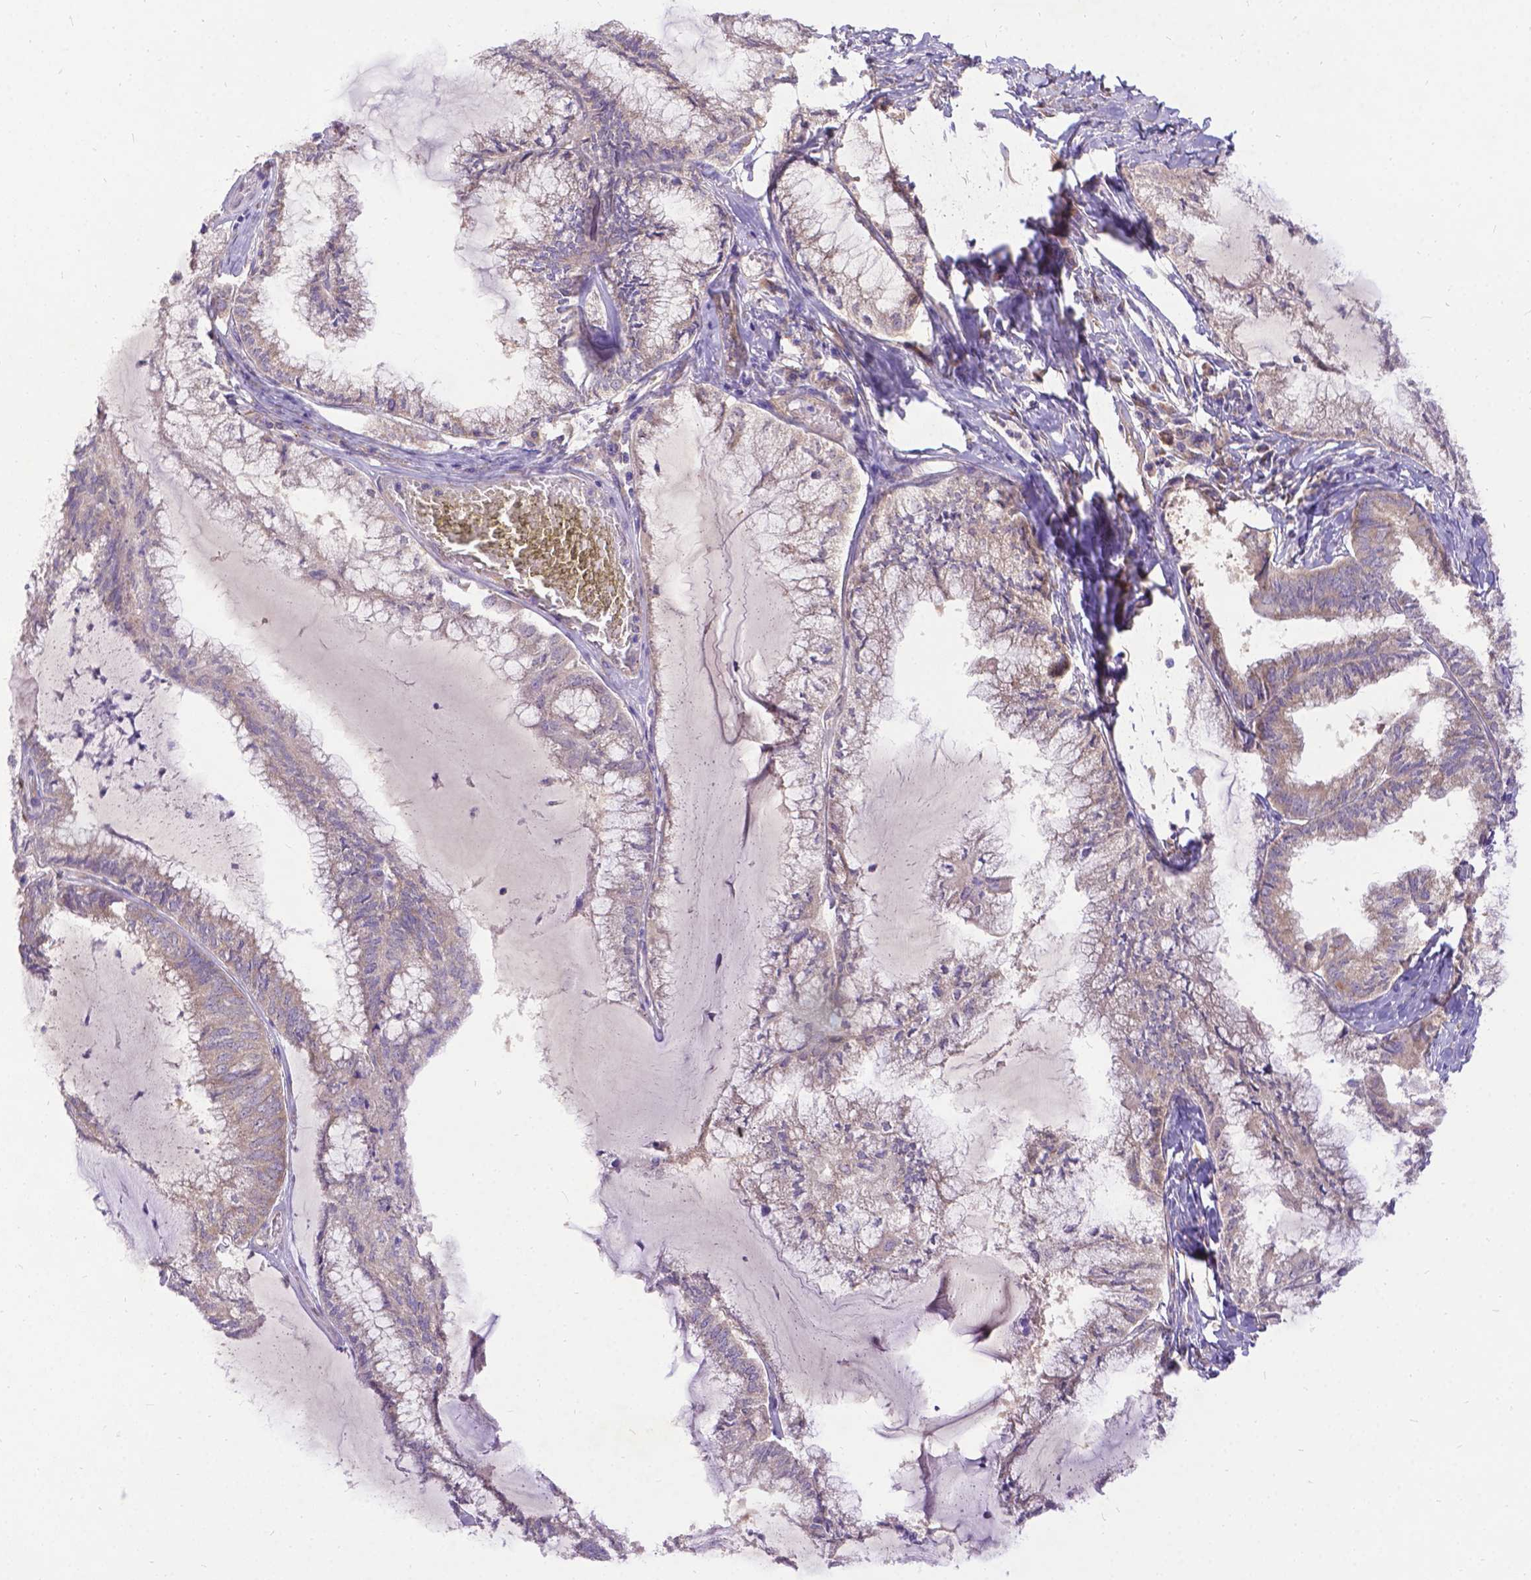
{"staining": {"intensity": "weak", "quantity": ">75%", "location": "cytoplasmic/membranous"}, "tissue": "endometrial cancer", "cell_type": "Tumor cells", "image_type": "cancer", "snomed": [{"axis": "morphology", "description": "Carcinoma, NOS"}, {"axis": "topography", "description": "Endometrium"}], "caption": "Endometrial cancer (carcinoma) stained for a protein displays weak cytoplasmic/membranous positivity in tumor cells.", "gene": "DENND6A", "patient": {"sex": "female", "age": 62}}